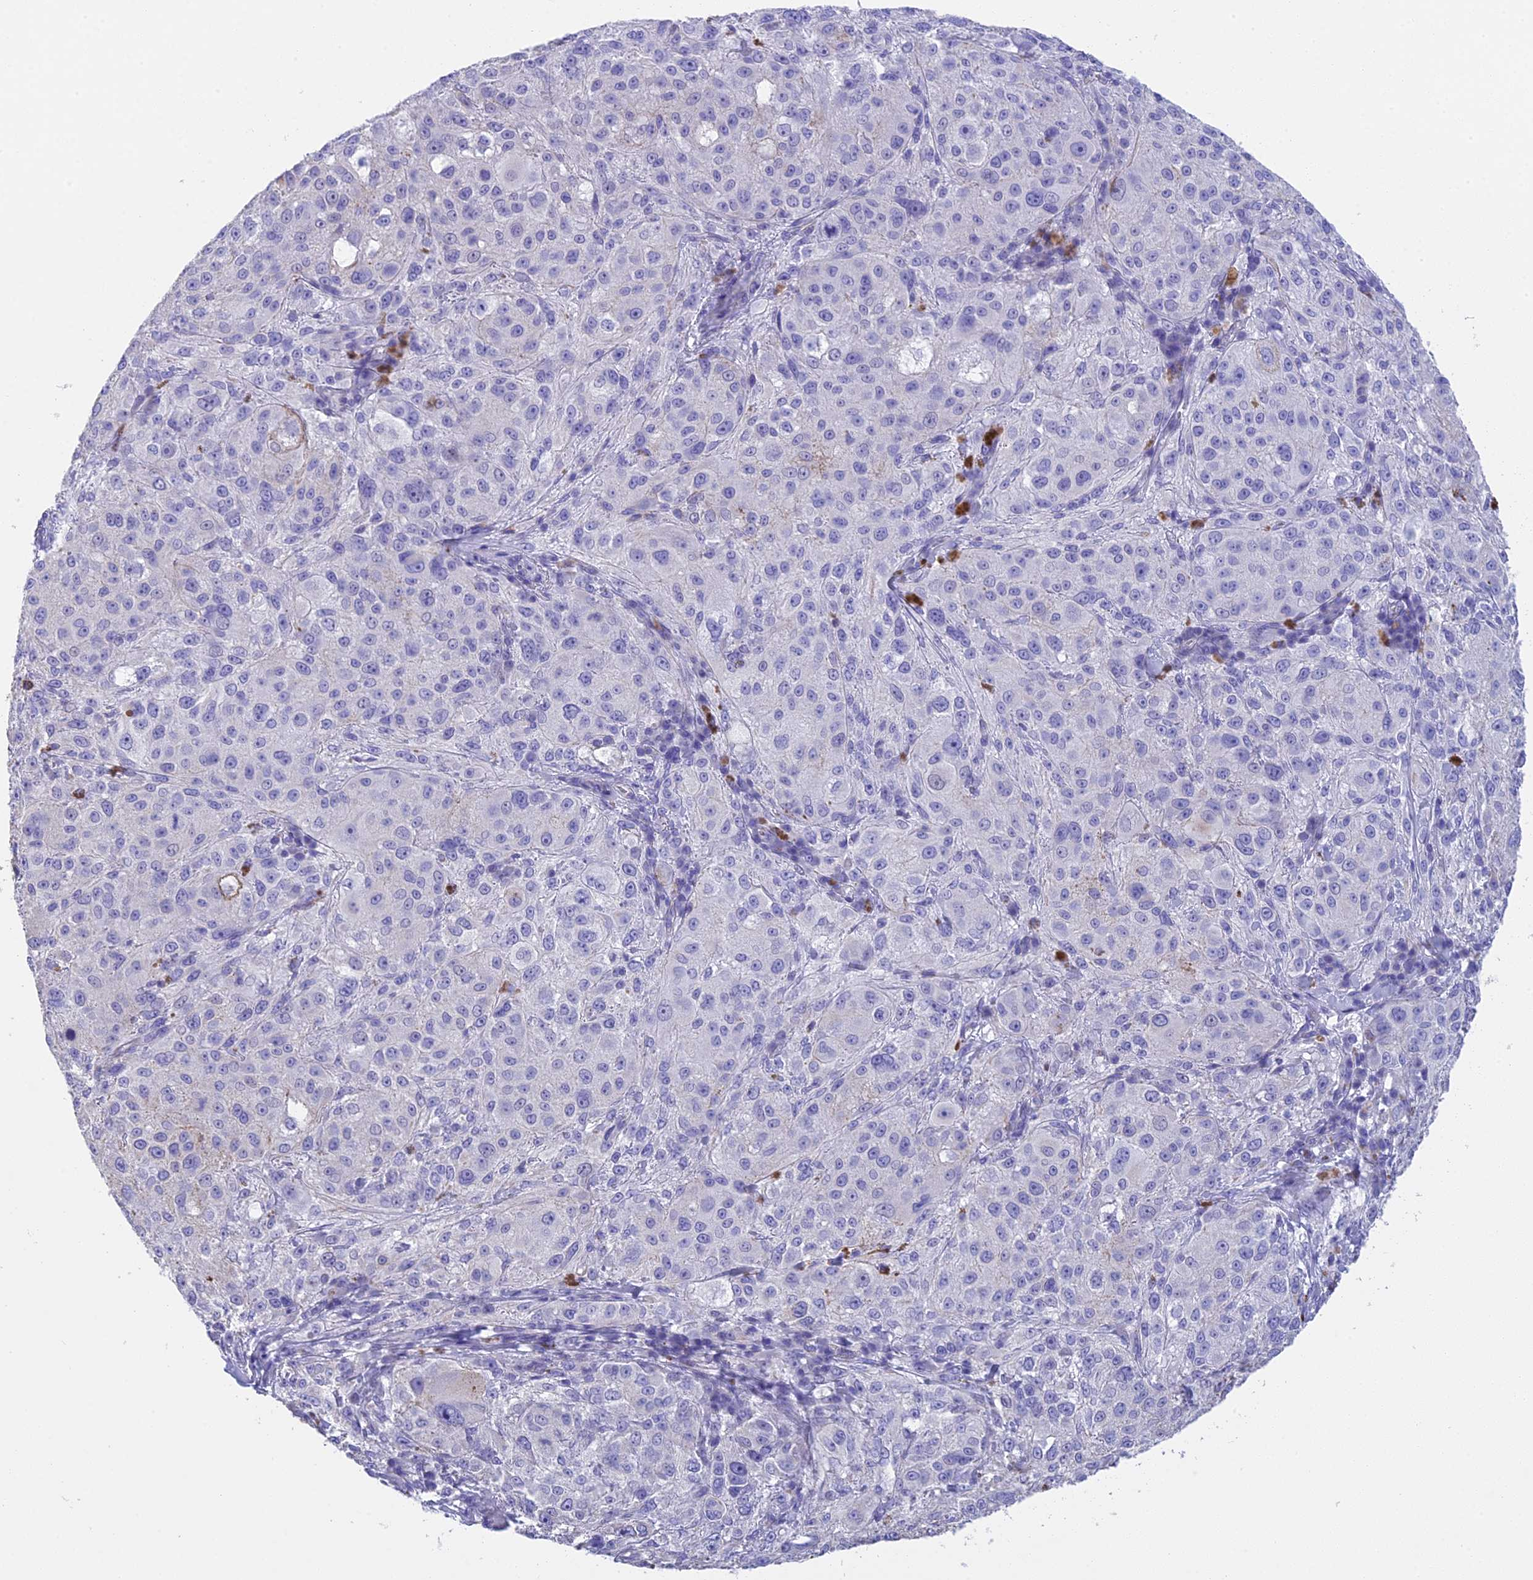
{"staining": {"intensity": "negative", "quantity": "none", "location": "none"}, "tissue": "melanoma", "cell_type": "Tumor cells", "image_type": "cancer", "snomed": [{"axis": "morphology", "description": "Necrosis, NOS"}, {"axis": "morphology", "description": "Malignant melanoma, NOS"}, {"axis": "topography", "description": "Skin"}], "caption": "DAB (3,3'-diaminobenzidine) immunohistochemical staining of human malignant melanoma demonstrates no significant staining in tumor cells.", "gene": "TACSTD2", "patient": {"sex": "female", "age": 87}}